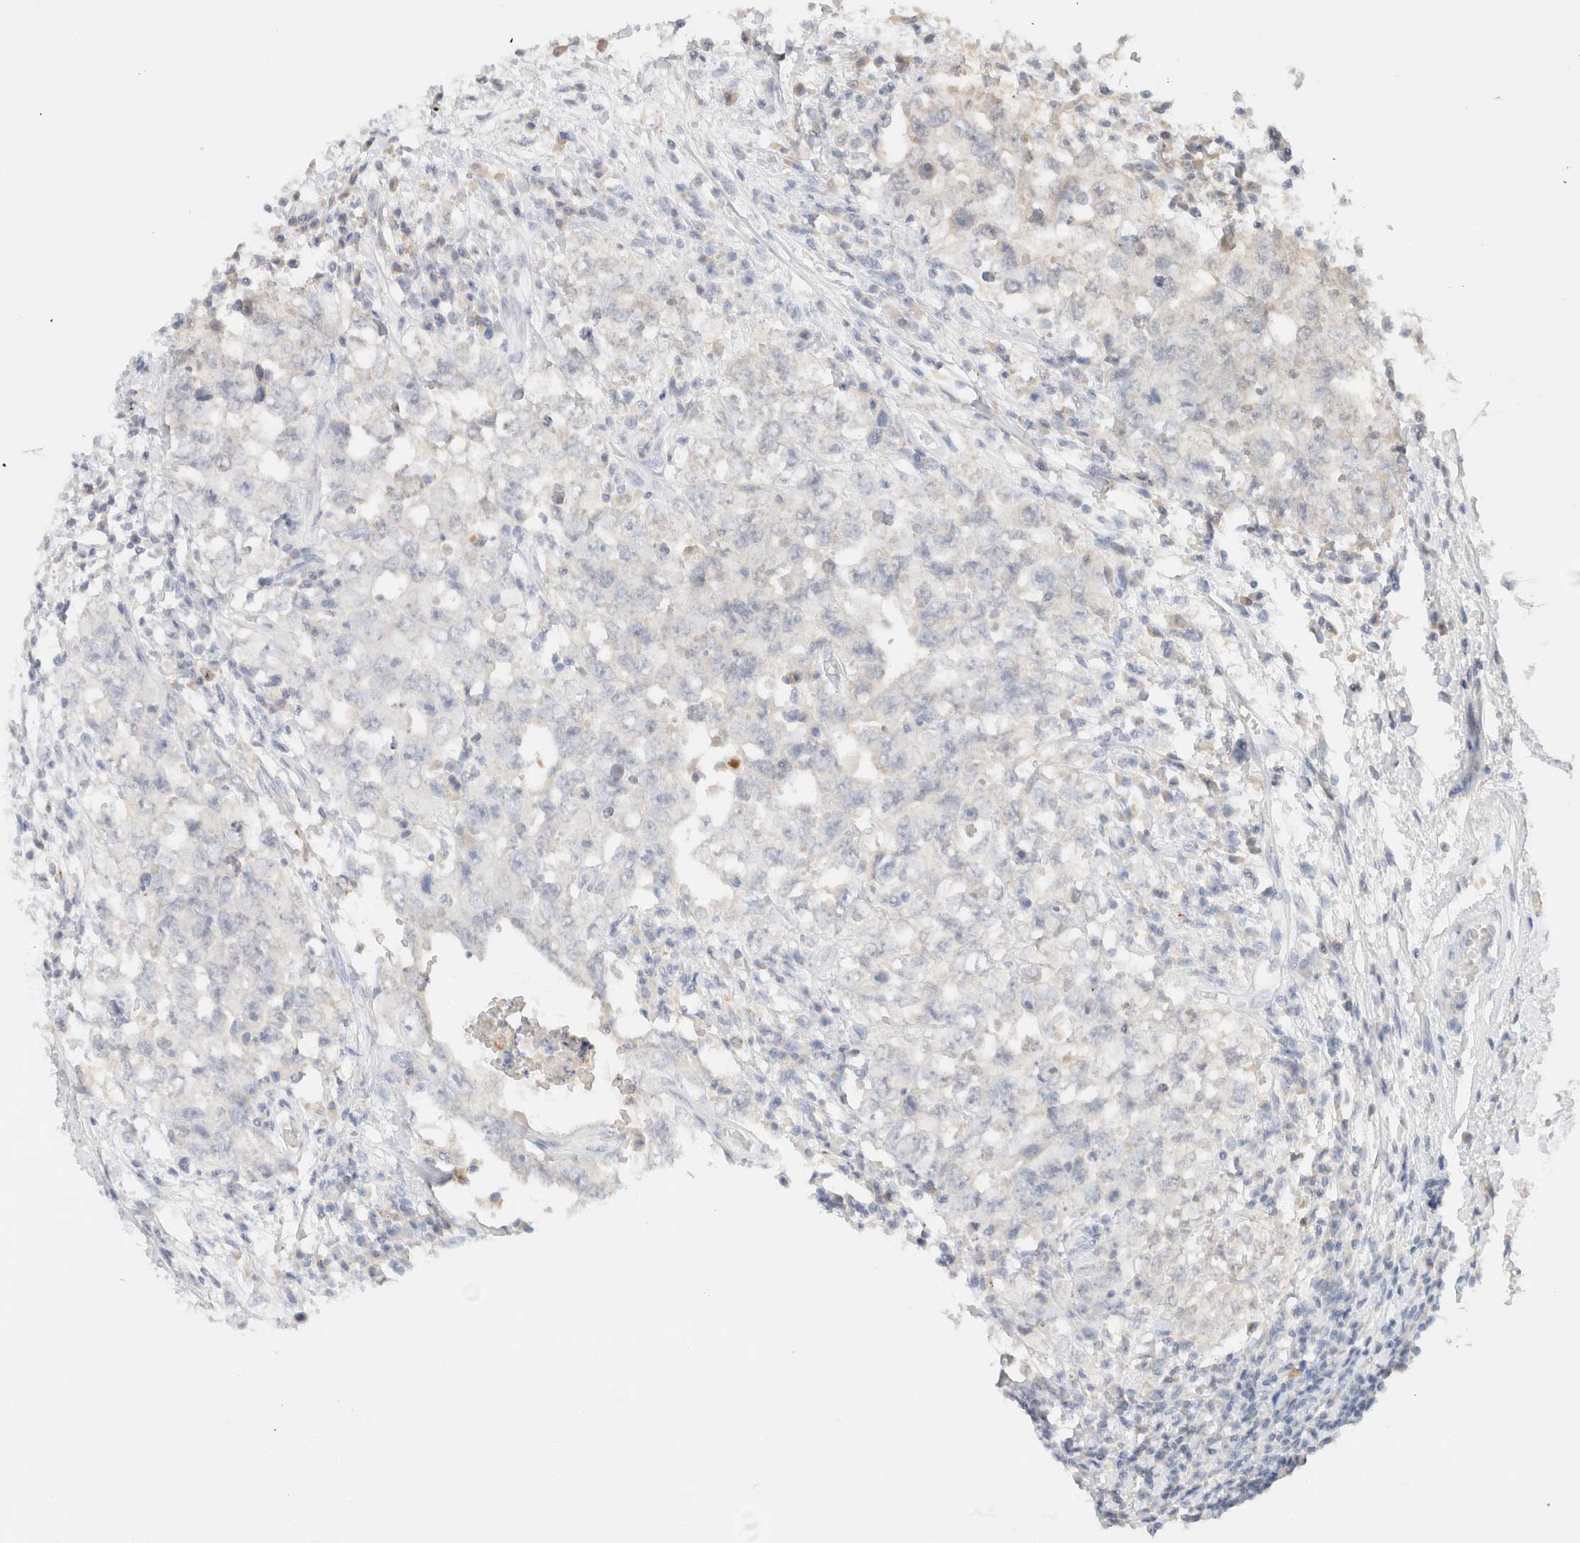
{"staining": {"intensity": "negative", "quantity": "none", "location": "none"}, "tissue": "testis cancer", "cell_type": "Tumor cells", "image_type": "cancer", "snomed": [{"axis": "morphology", "description": "Carcinoma, Embryonal, NOS"}, {"axis": "topography", "description": "Testis"}], "caption": "An IHC photomicrograph of testis embryonal carcinoma is shown. There is no staining in tumor cells of testis embryonal carcinoma.", "gene": "CPA1", "patient": {"sex": "male", "age": 26}}